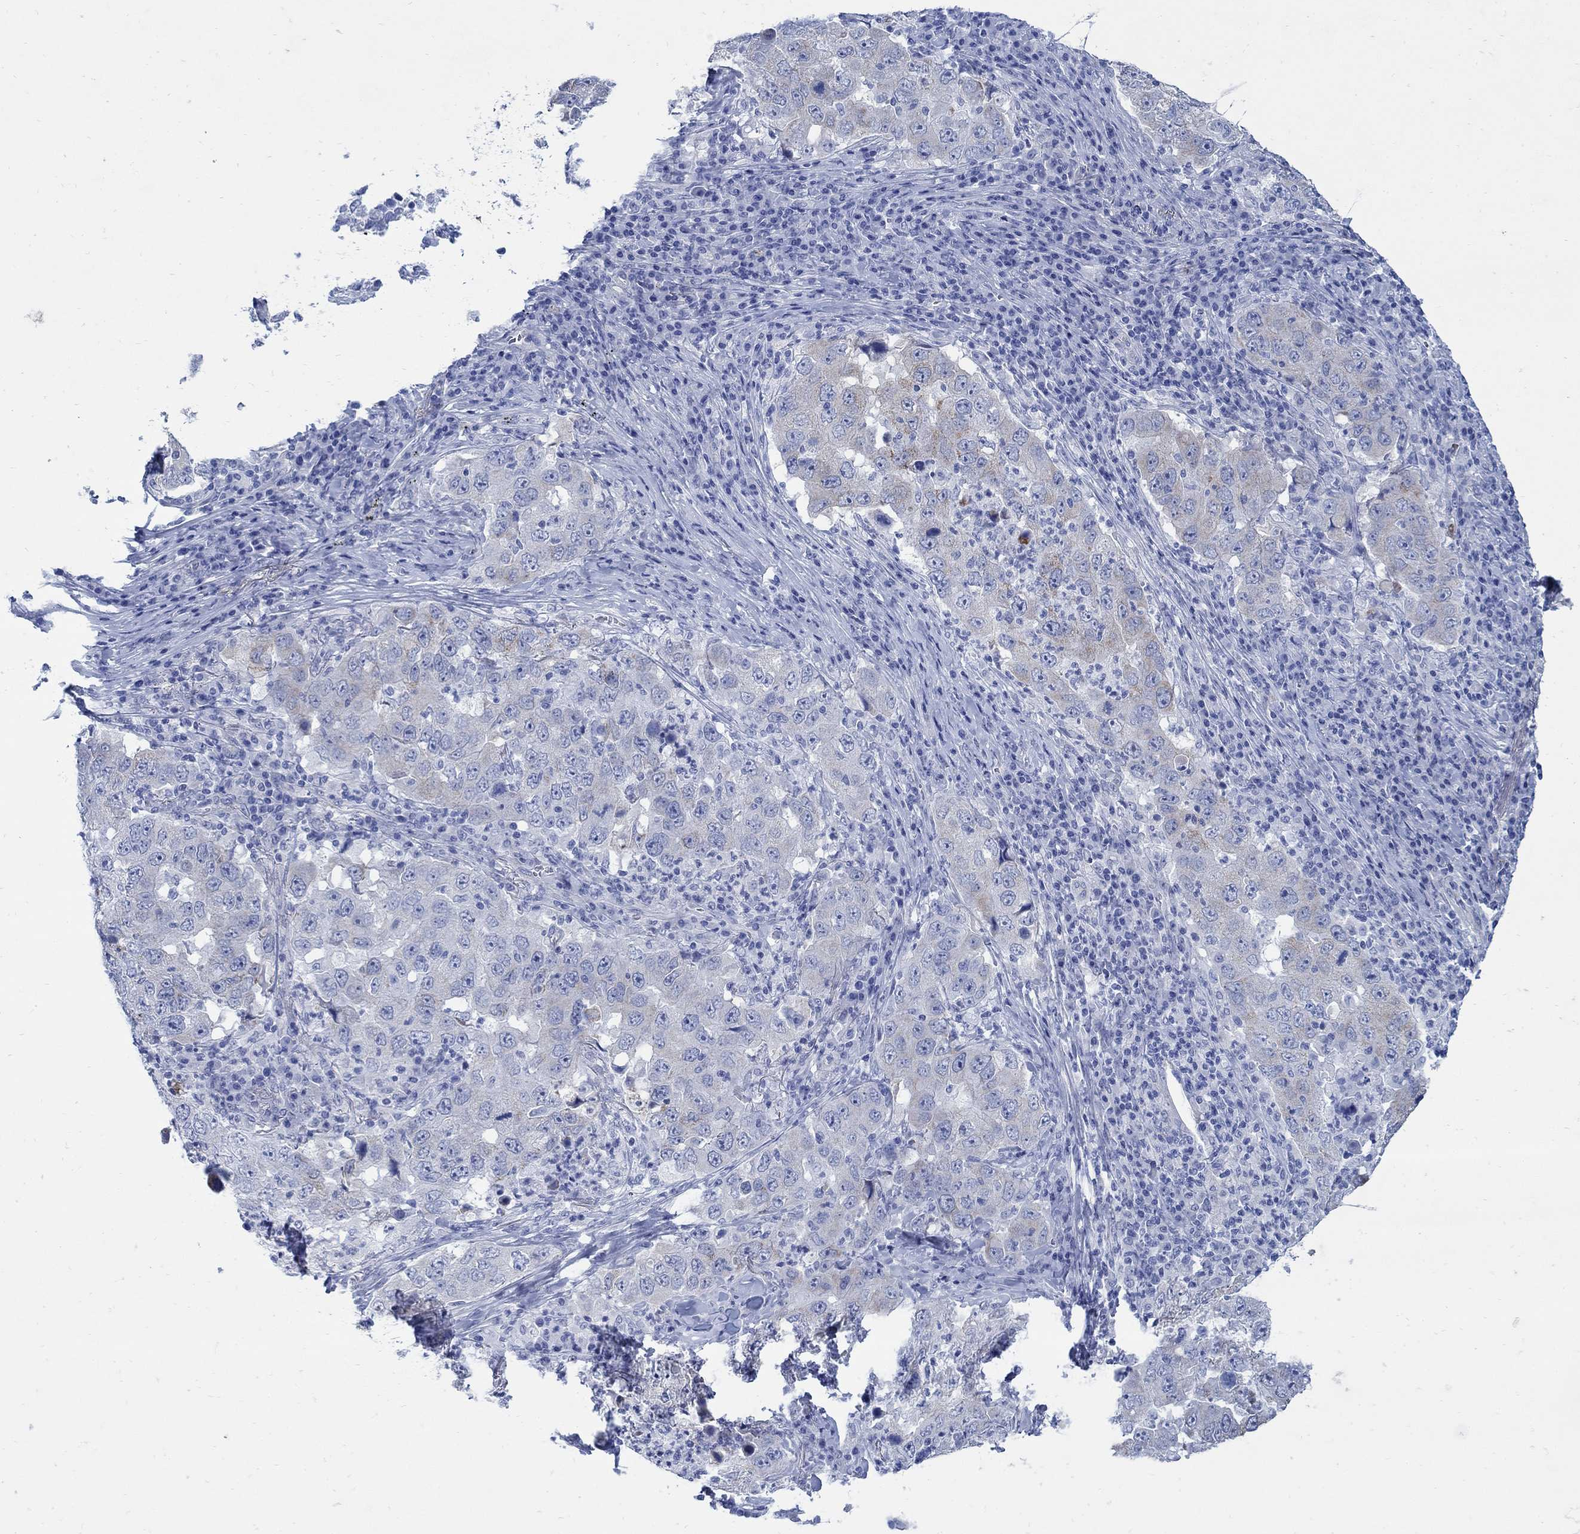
{"staining": {"intensity": "weak", "quantity": "<25%", "location": "cytoplasmic/membranous"}, "tissue": "lung cancer", "cell_type": "Tumor cells", "image_type": "cancer", "snomed": [{"axis": "morphology", "description": "Adenocarcinoma, NOS"}, {"axis": "topography", "description": "Lung"}], "caption": "There is no significant positivity in tumor cells of lung cancer (adenocarcinoma).", "gene": "ZDHHC14", "patient": {"sex": "male", "age": 73}}